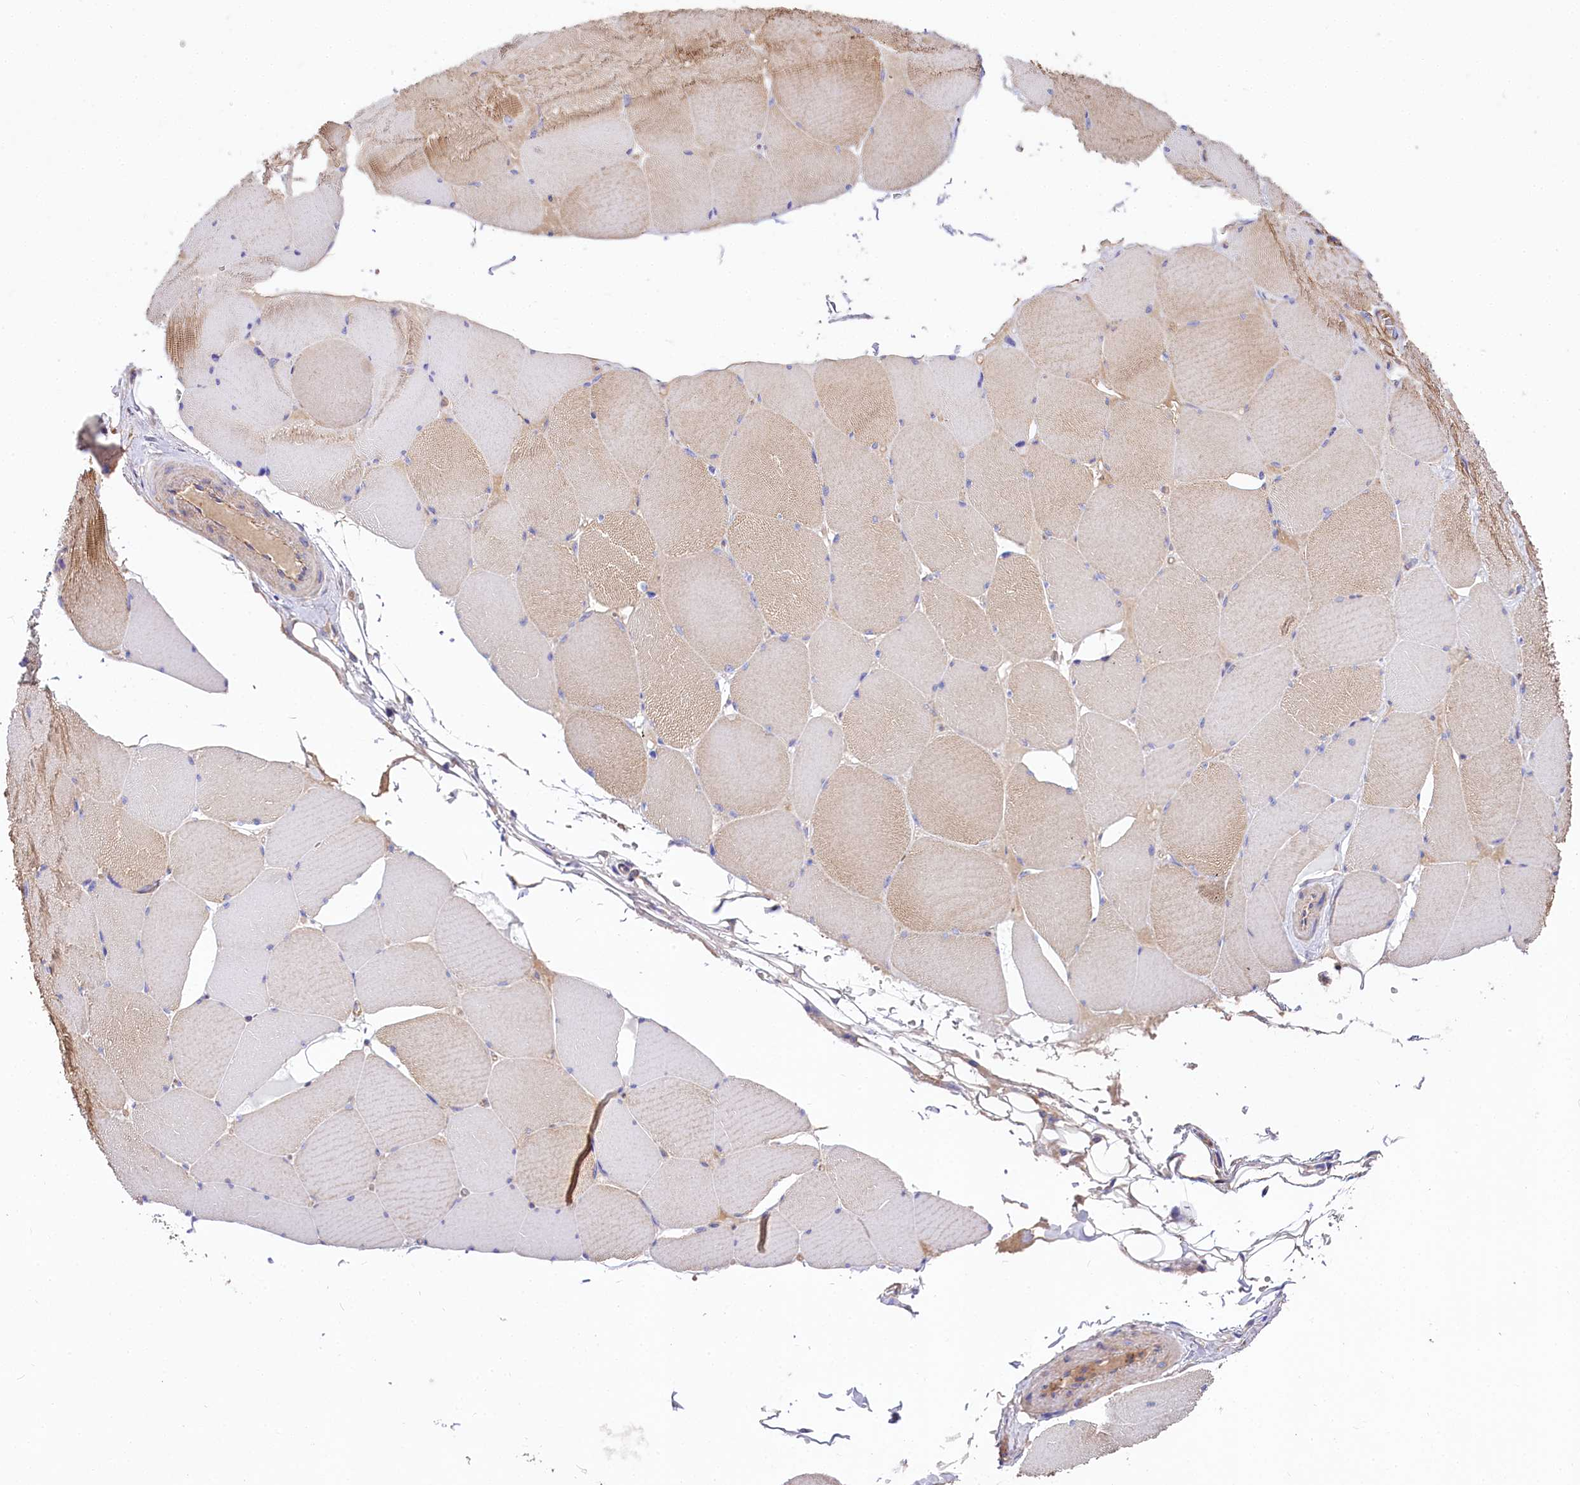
{"staining": {"intensity": "weak", "quantity": "25%-75%", "location": "cytoplasmic/membranous"}, "tissue": "skeletal muscle", "cell_type": "Myocytes", "image_type": "normal", "snomed": [{"axis": "morphology", "description": "Normal tissue, NOS"}, {"axis": "topography", "description": "Skeletal muscle"}, {"axis": "topography", "description": "Head-Neck"}], "caption": "A low amount of weak cytoplasmic/membranous positivity is identified in approximately 25%-75% of myocytes in benign skeletal muscle.", "gene": "FCHSD2", "patient": {"sex": "male", "age": 66}}